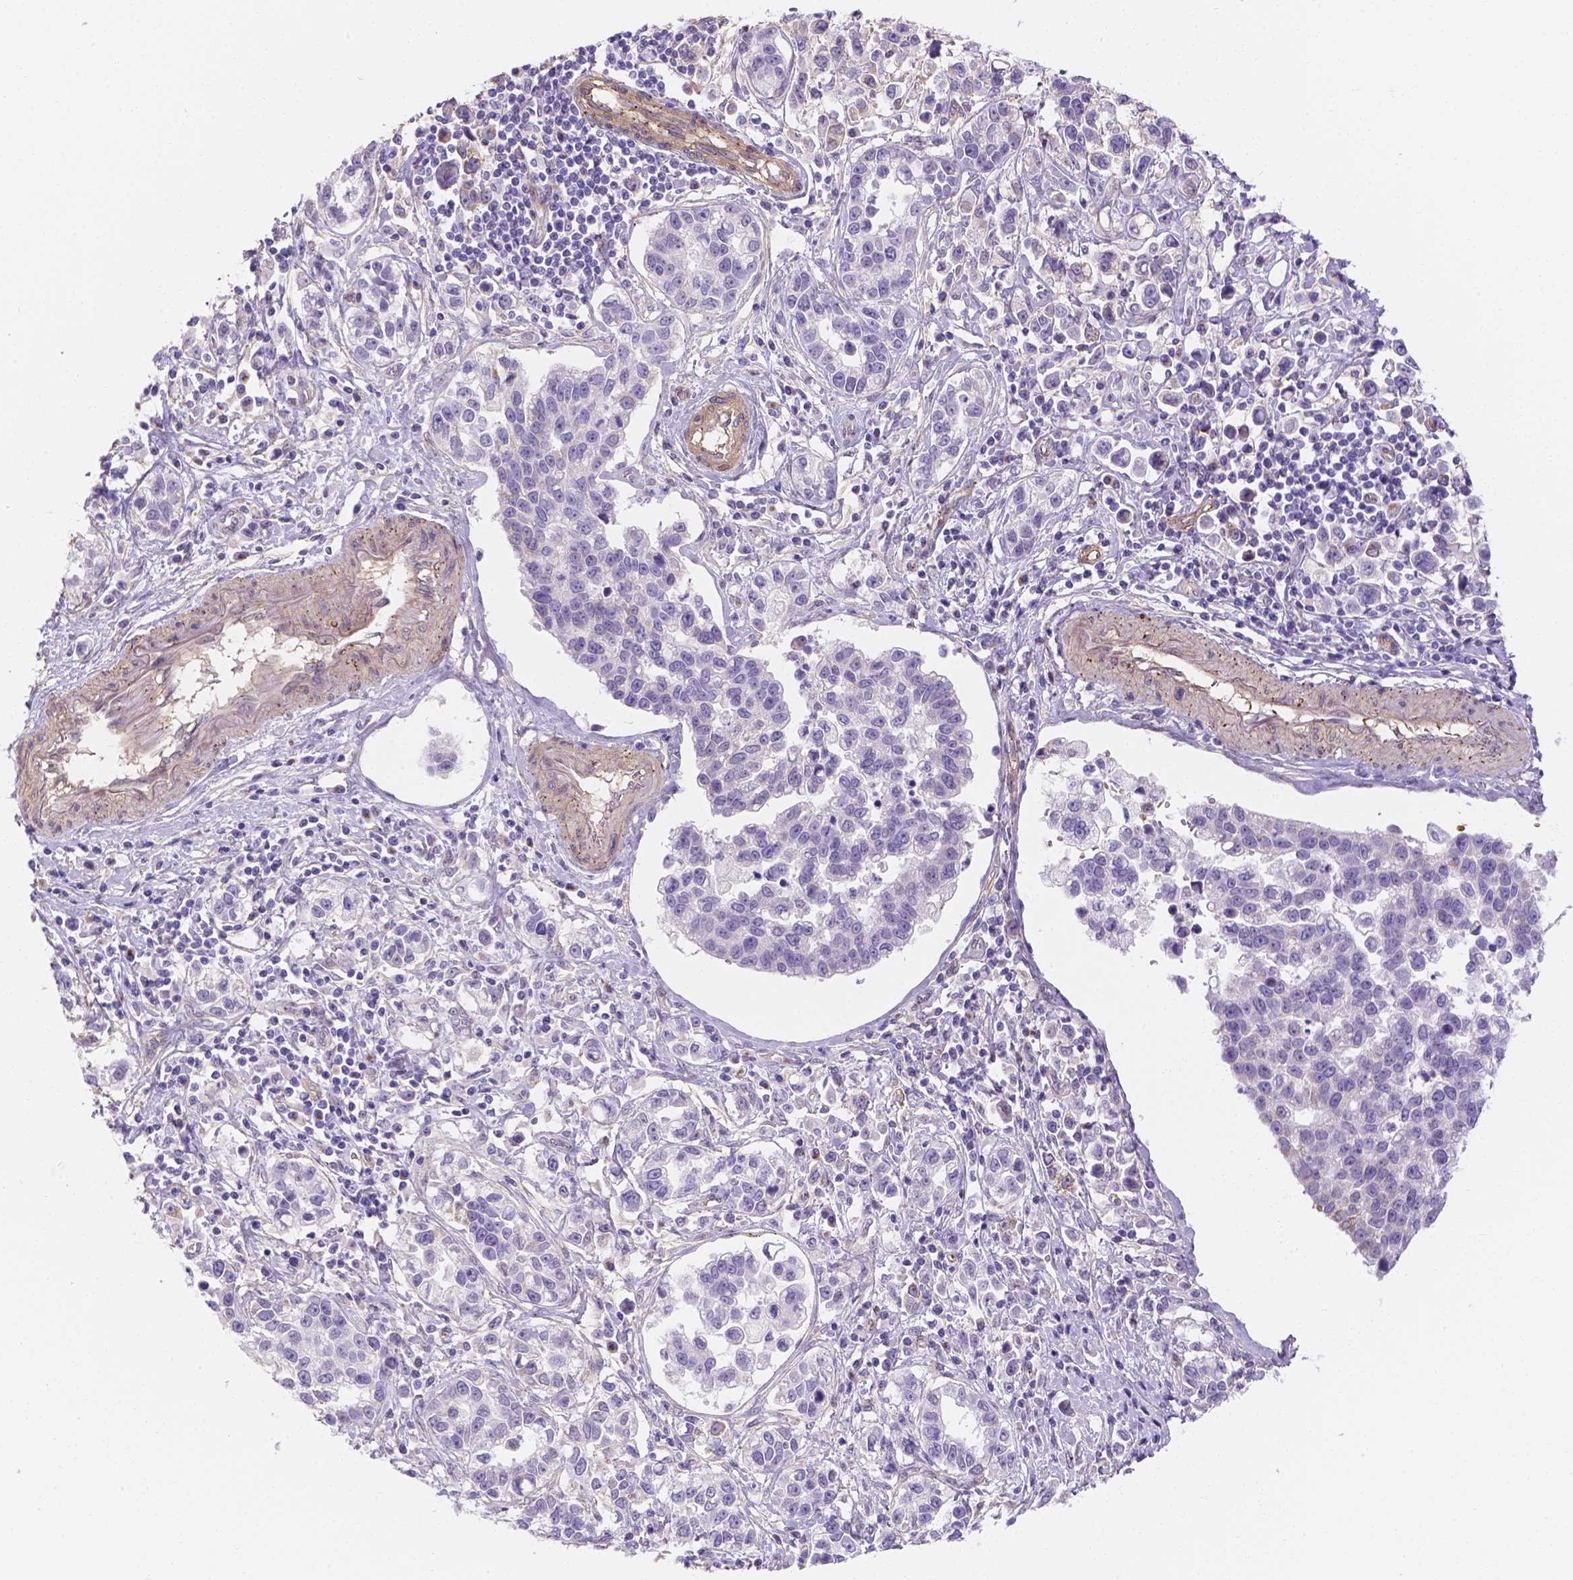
{"staining": {"intensity": "negative", "quantity": "none", "location": "none"}, "tissue": "stomach cancer", "cell_type": "Tumor cells", "image_type": "cancer", "snomed": [{"axis": "morphology", "description": "Adenocarcinoma, NOS"}, {"axis": "topography", "description": "Stomach"}], "caption": "Stomach cancer was stained to show a protein in brown. There is no significant positivity in tumor cells.", "gene": "SLC40A1", "patient": {"sex": "male", "age": 93}}